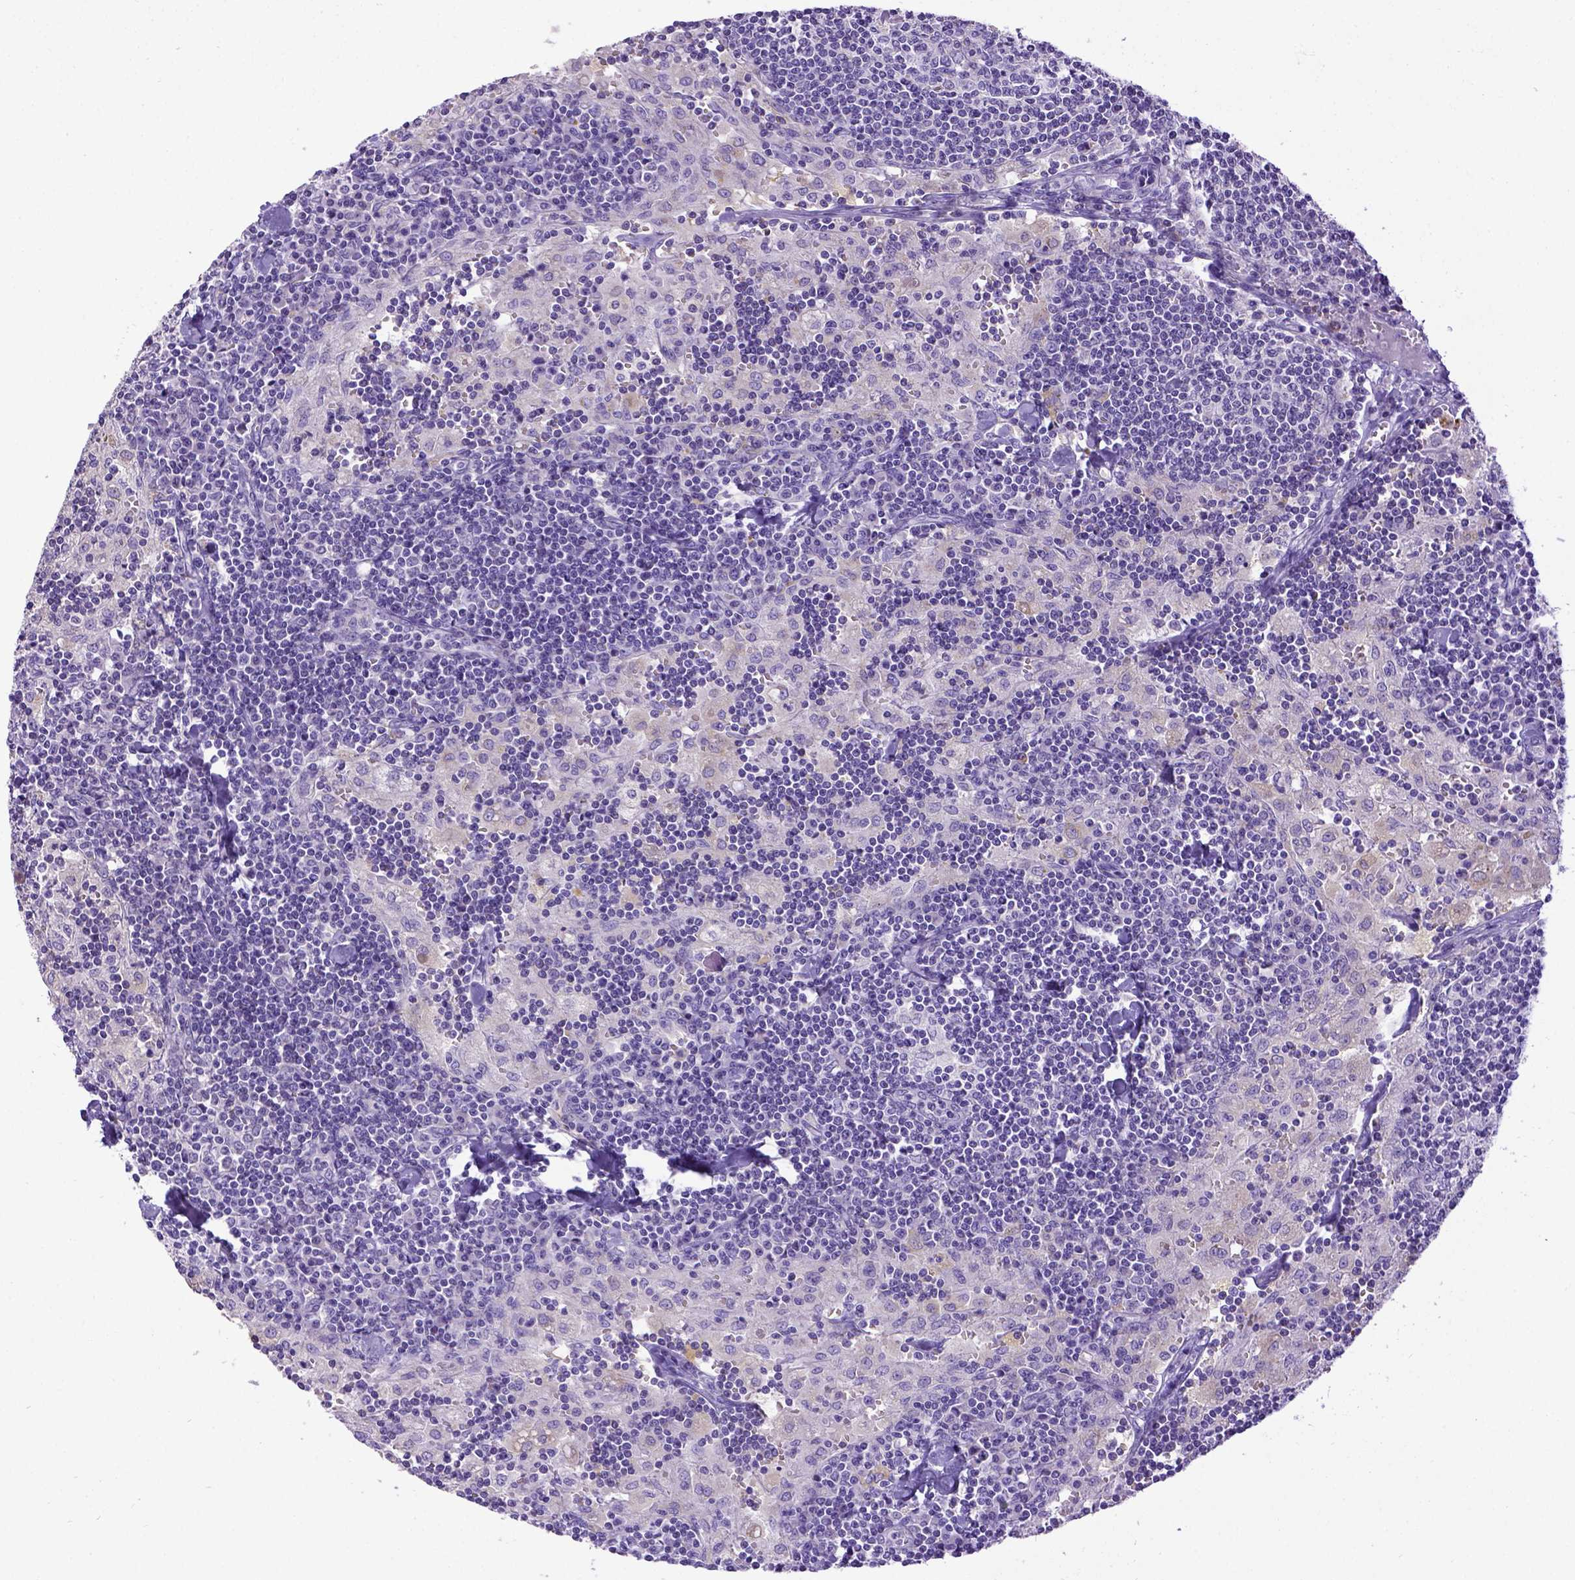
{"staining": {"intensity": "negative", "quantity": "none", "location": "none"}, "tissue": "lymph node", "cell_type": "Germinal center cells", "image_type": "normal", "snomed": [{"axis": "morphology", "description": "Normal tissue, NOS"}, {"axis": "topography", "description": "Lymph node"}], "caption": "Immunohistochemistry (IHC) micrograph of normal lymph node stained for a protein (brown), which exhibits no staining in germinal center cells.", "gene": "SPEF1", "patient": {"sex": "male", "age": 55}}